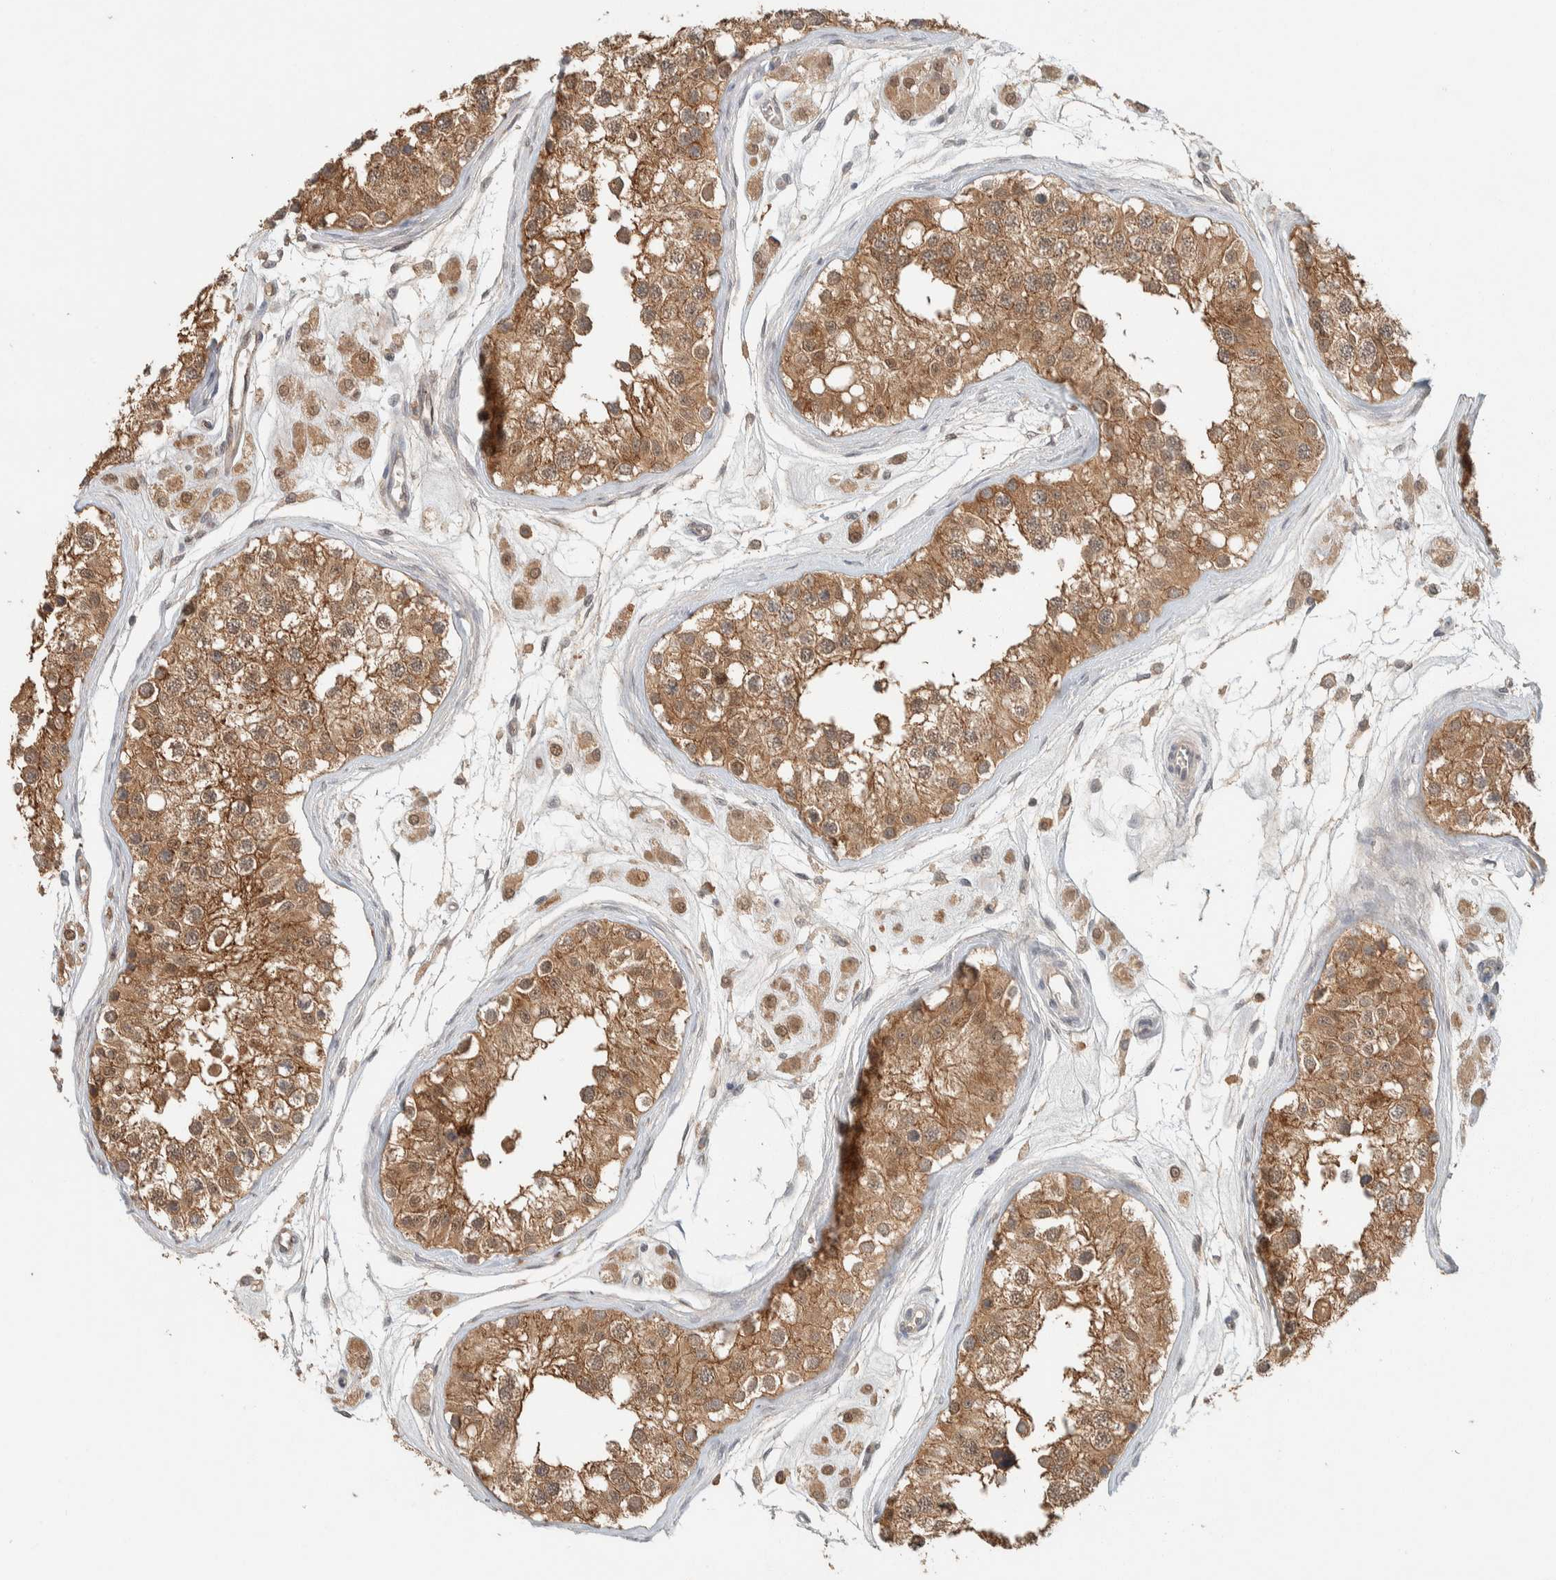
{"staining": {"intensity": "moderate", "quantity": ">75%", "location": "cytoplasmic/membranous"}, "tissue": "testis", "cell_type": "Cells in seminiferous ducts", "image_type": "normal", "snomed": [{"axis": "morphology", "description": "Normal tissue, NOS"}, {"axis": "morphology", "description": "Adenocarcinoma, metastatic, NOS"}, {"axis": "topography", "description": "Testis"}], "caption": "Immunohistochemical staining of unremarkable testis demonstrates moderate cytoplasmic/membranous protein expression in approximately >75% of cells in seminiferous ducts.", "gene": "ZNF567", "patient": {"sex": "male", "age": 26}}